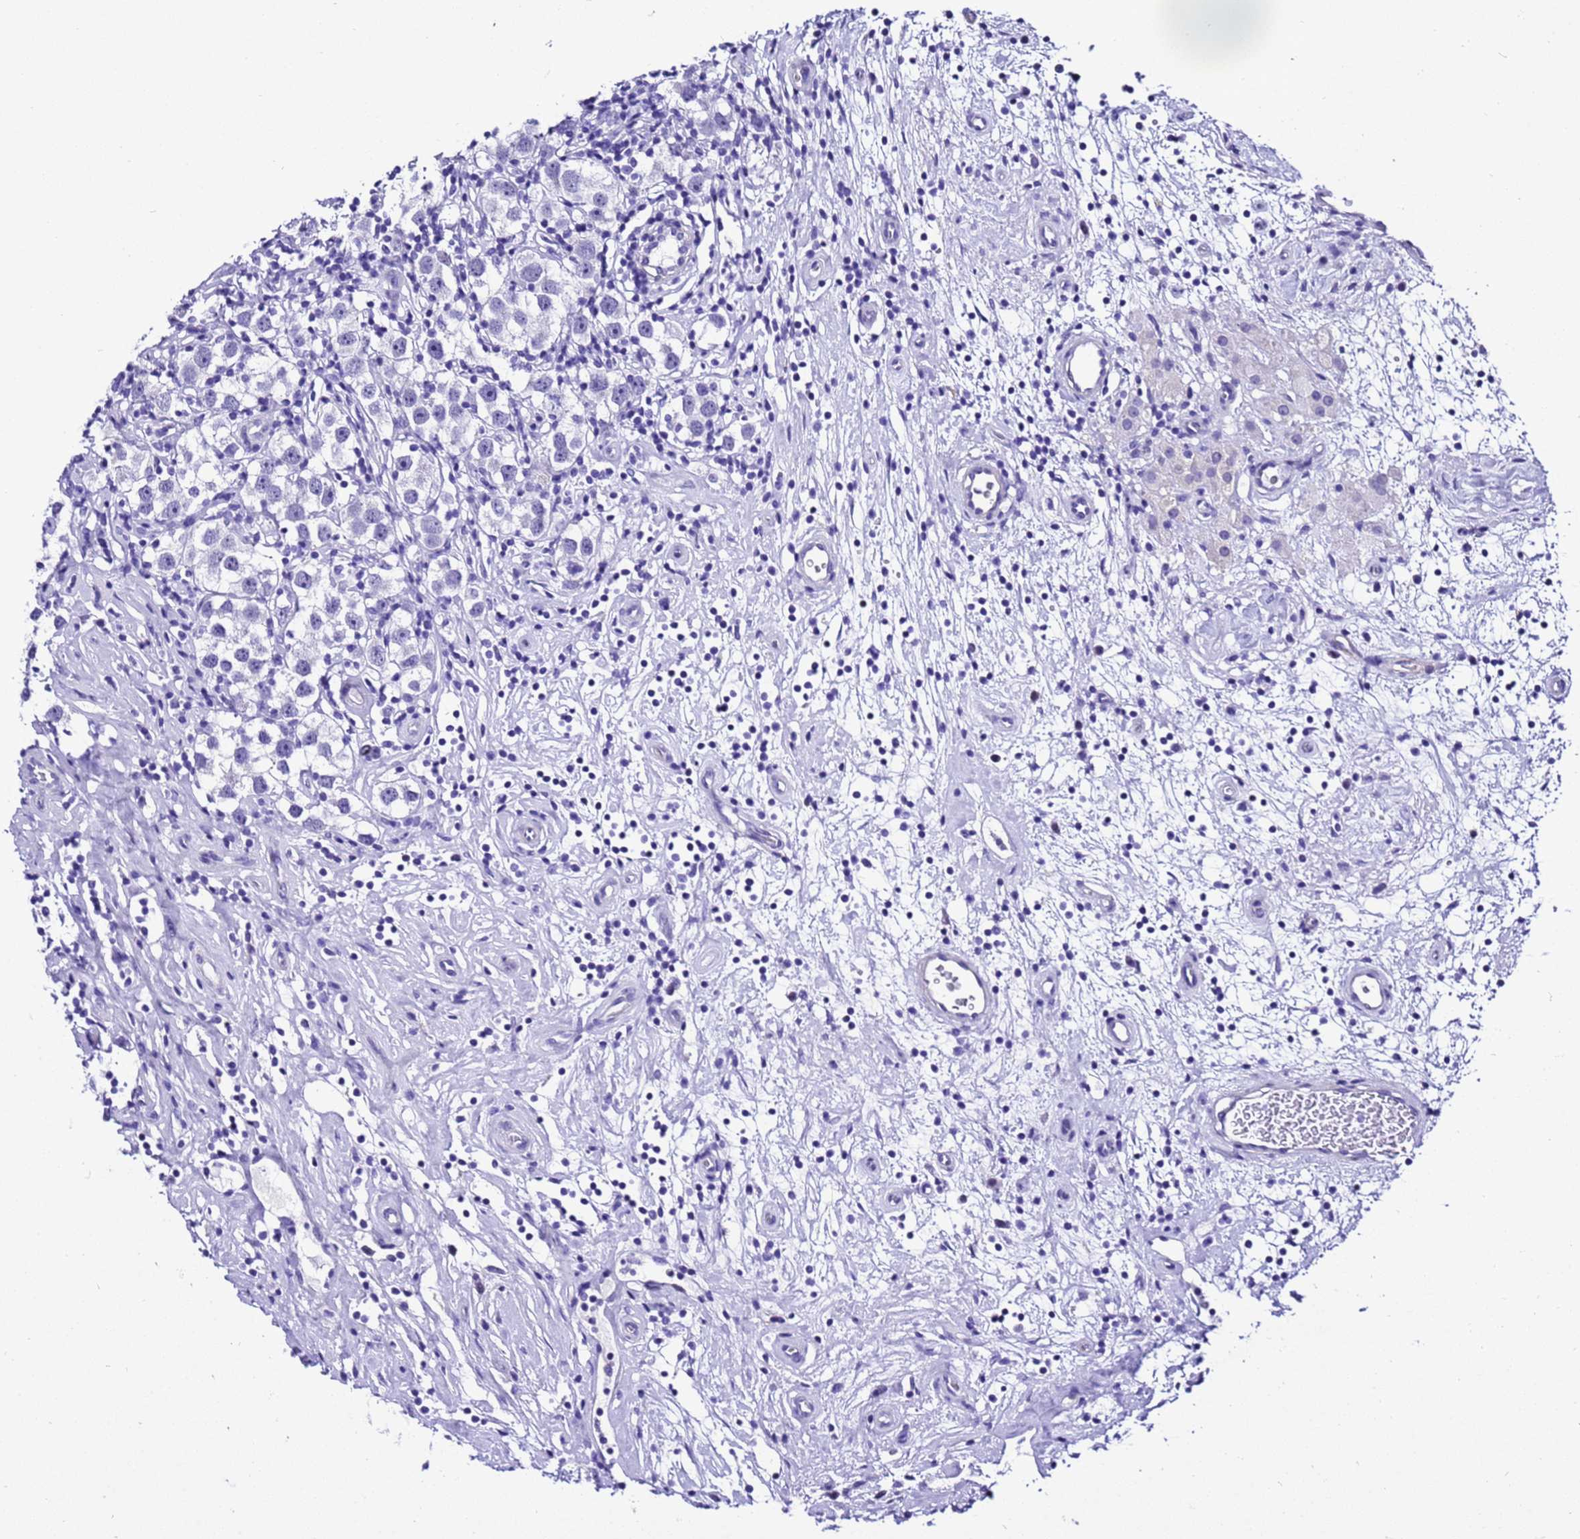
{"staining": {"intensity": "negative", "quantity": "none", "location": "none"}, "tissue": "testis cancer", "cell_type": "Tumor cells", "image_type": "cancer", "snomed": [{"axis": "morphology", "description": "Seminoma, NOS"}, {"axis": "topography", "description": "Testis"}], "caption": "Photomicrograph shows no protein positivity in tumor cells of testis cancer (seminoma) tissue.", "gene": "ZNF417", "patient": {"sex": "male", "age": 49}}